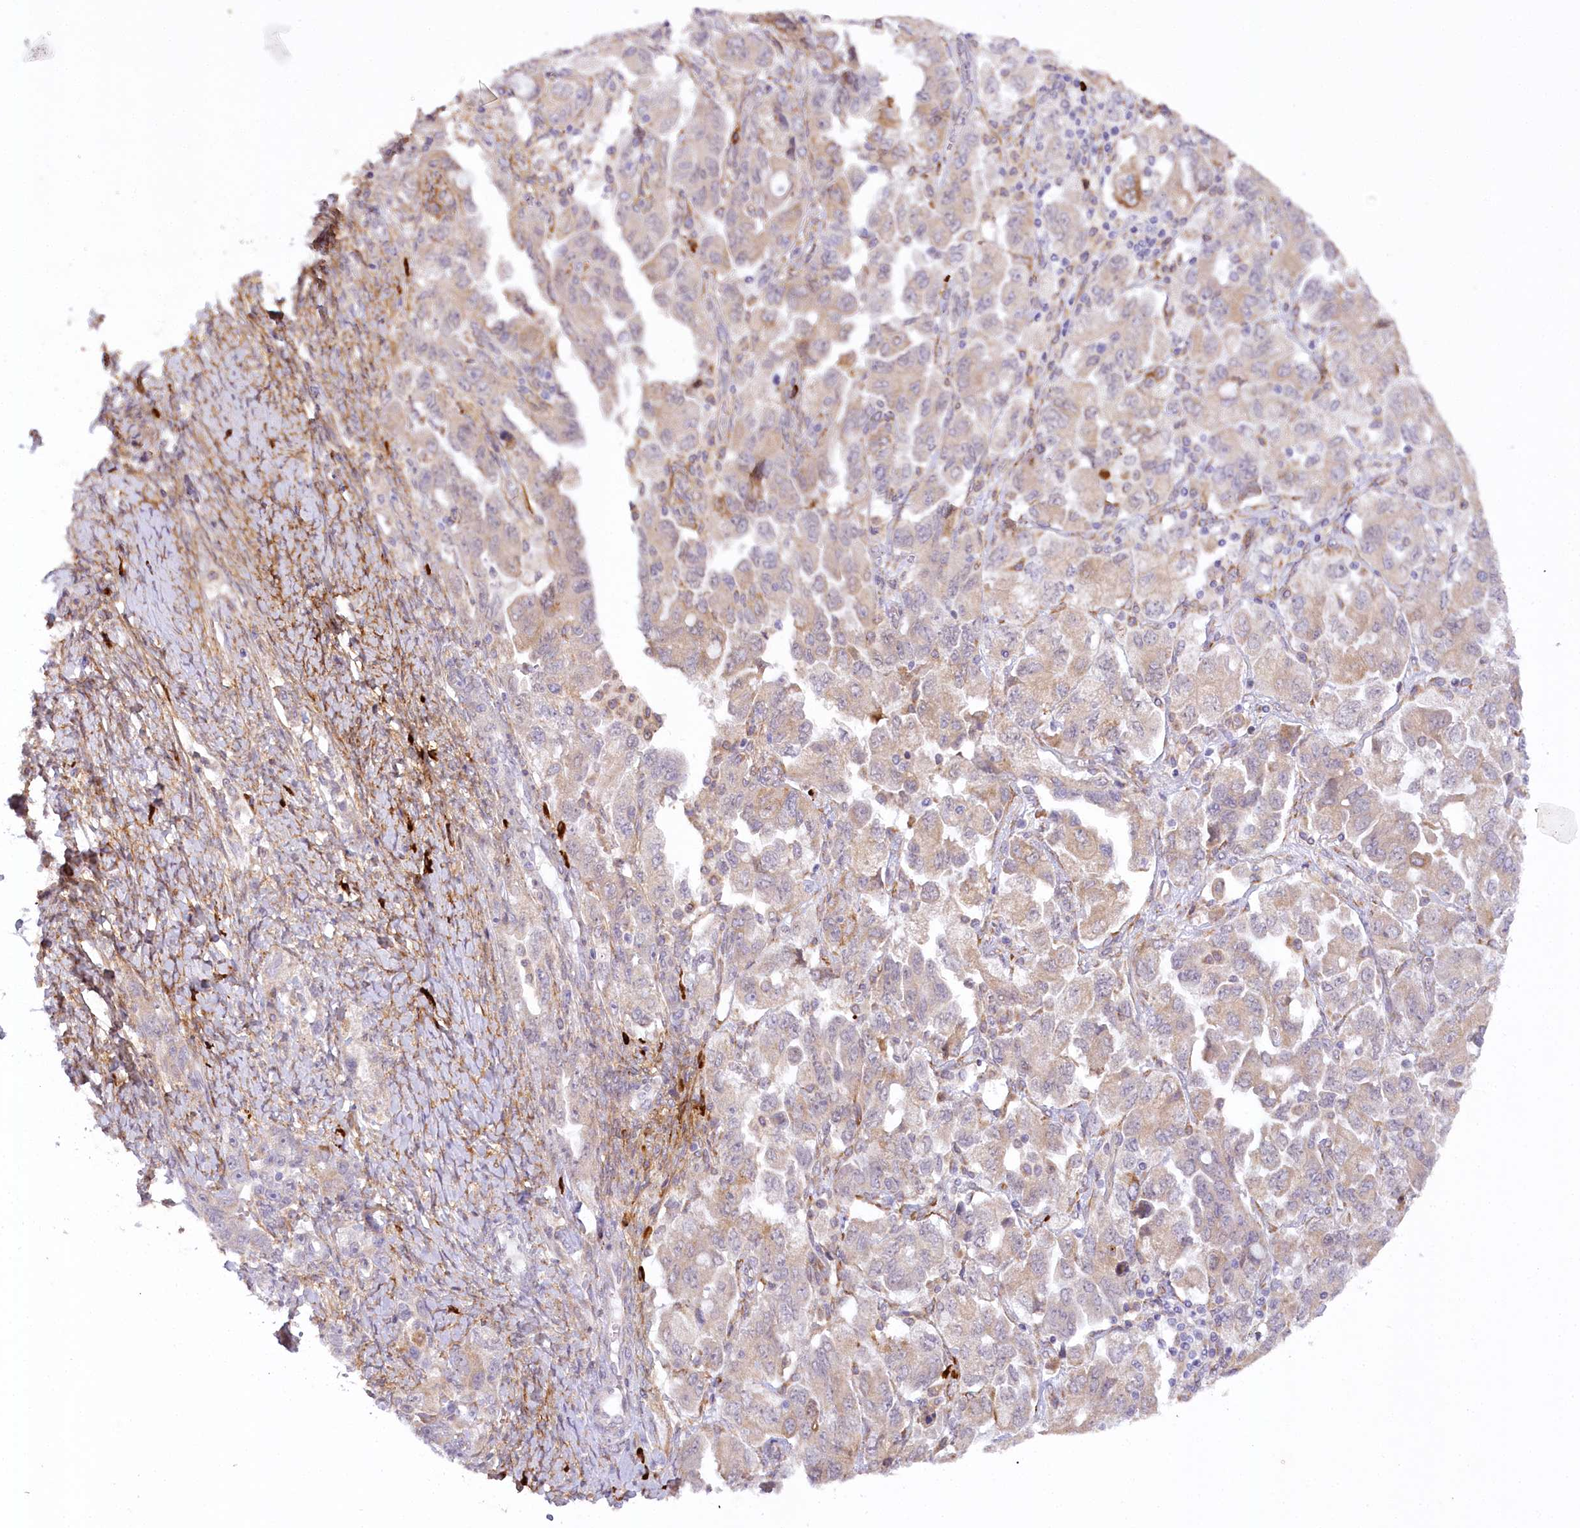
{"staining": {"intensity": "weak", "quantity": "<25%", "location": "cytoplasmic/membranous"}, "tissue": "ovarian cancer", "cell_type": "Tumor cells", "image_type": "cancer", "snomed": [{"axis": "morphology", "description": "Carcinoma, NOS"}, {"axis": "morphology", "description": "Cystadenocarcinoma, serous, NOS"}, {"axis": "topography", "description": "Ovary"}], "caption": "This is an immunohistochemistry (IHC) micrograph of human ovarian serous cystadenocarcinoma. There is no staining in tumor cells.", "gene": "NCKAP5", "patient": {"sex": "female", "age": 69}}